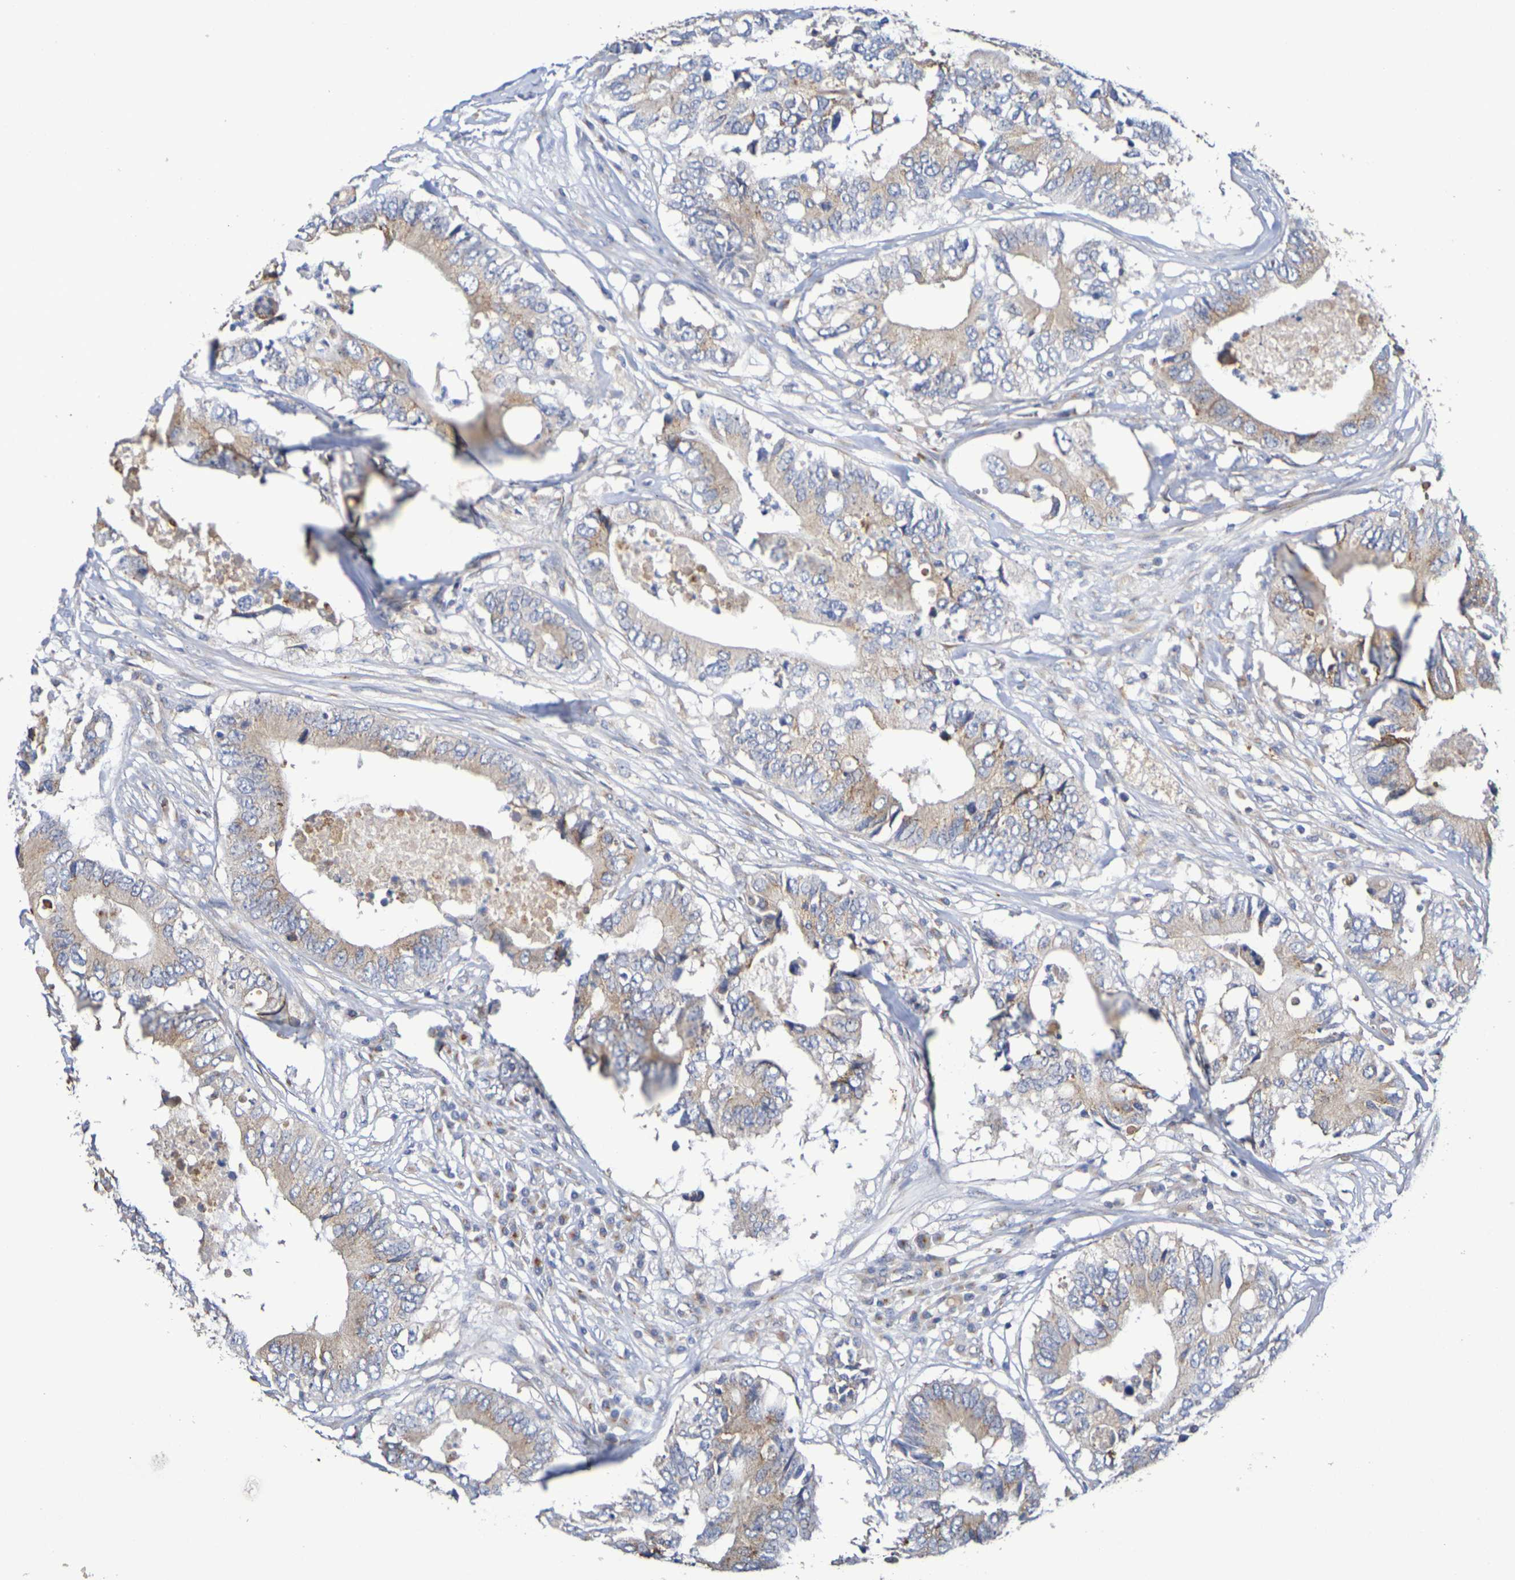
{"staining": {"intensity": "weak", "quantity": ">75%", "location": "cytoplasmic/membranous"}, "tissue": "colorectal cancer", "cell_type": "Tumor cells", "image_type": "cancer", "snomed": [{"axis": "morphology", "description": "Adenocarcinoma, NOS"}, {"axis": "topography", "description": "Colon"}], "caption": "Brown immunohistochemical staining in colorectal cancer (adenocarcinoma) reveals weak cytoplasmic/membranous staining in about >75% of tumor cells.", "gene": "DCP2", "patient": {"sex": "male", "age": 71}}